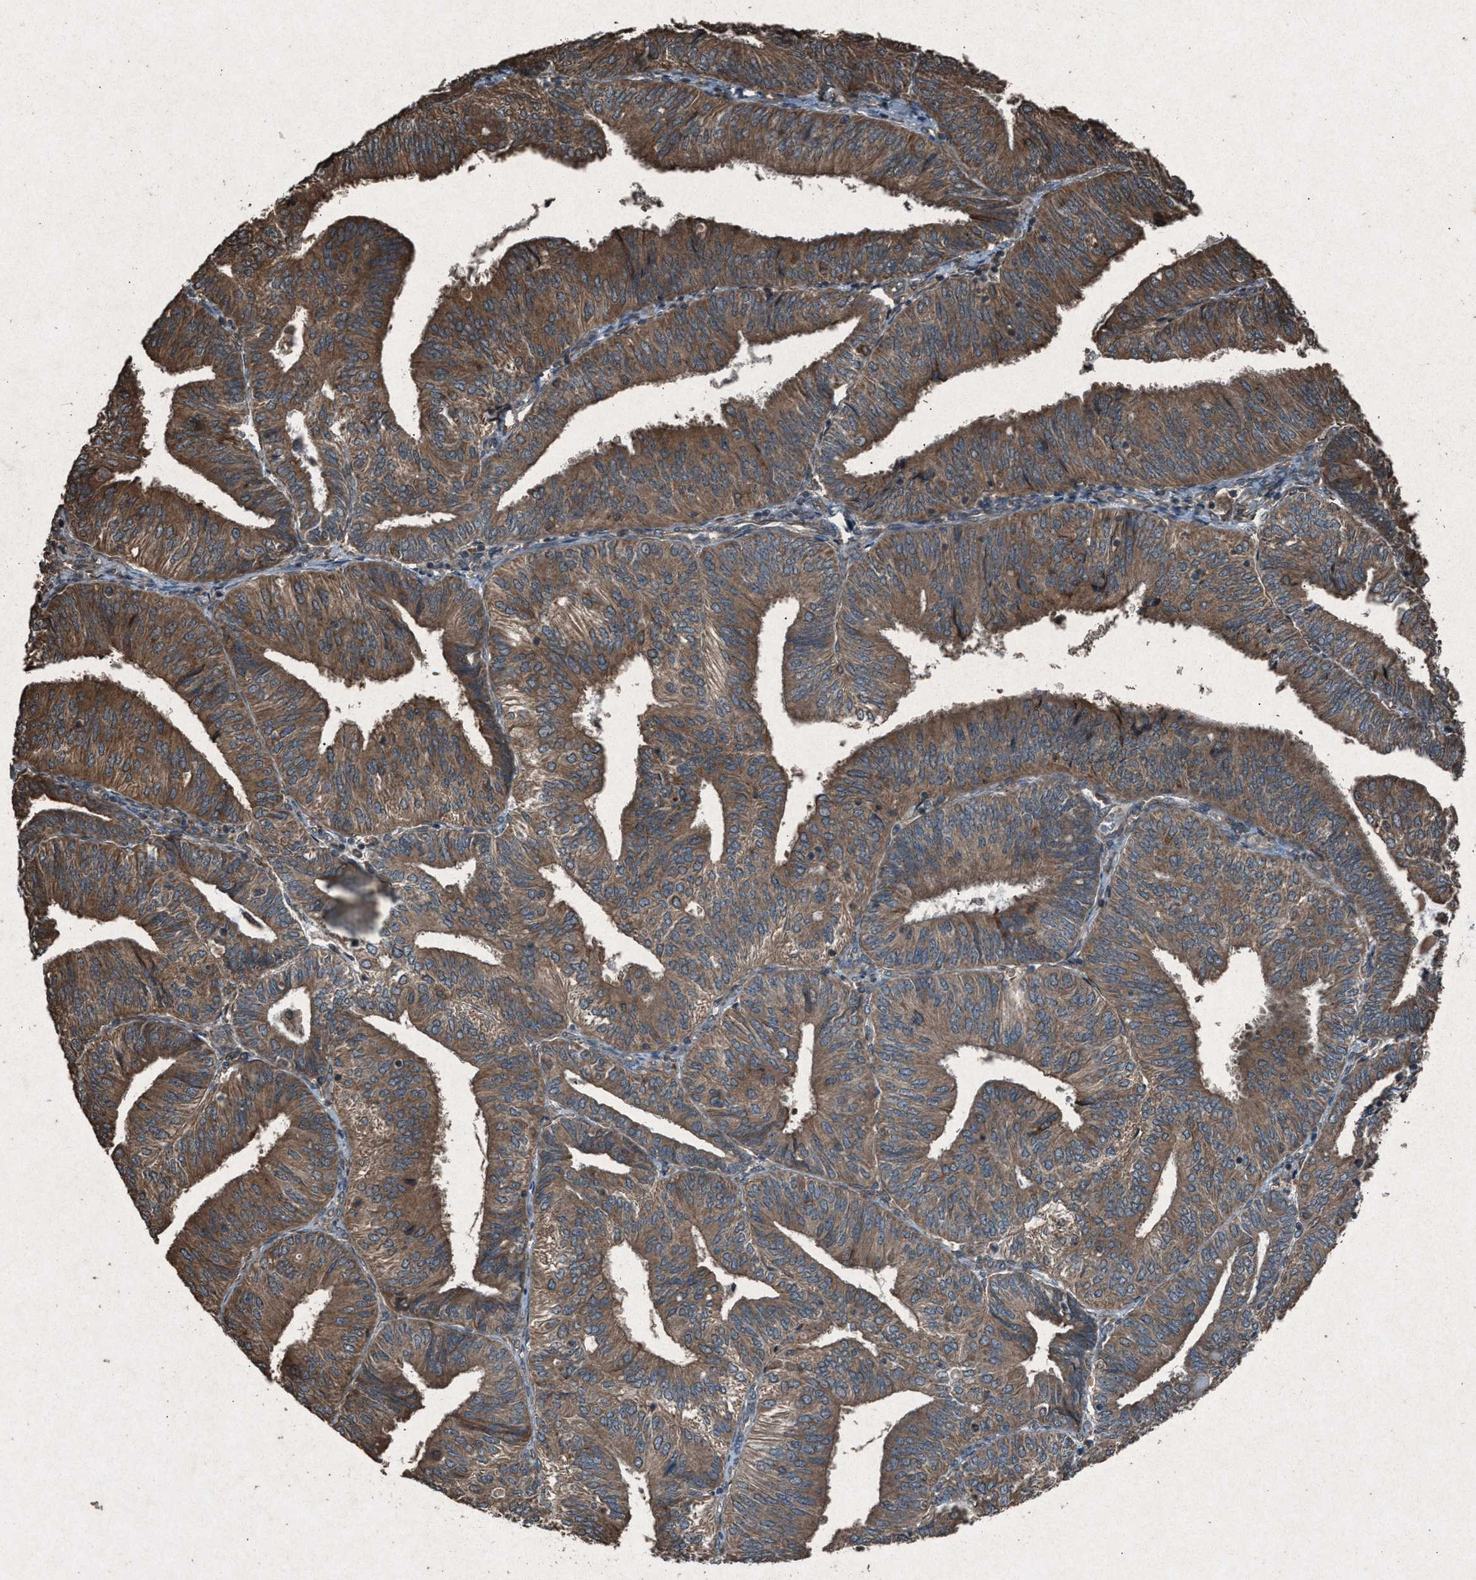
{"staining": {"intensity": "moderate", "quantity": ">75%", "location": "cytoplasmic/membranous"}, "tissue": "endometrial cancer", "cell_type": "Tumor cells", "image_type": "cancer", "snomed": [{"axis": "morphology", "description": "Adenocarcinoma, NOS"}, {"axis": "topography", "description": "Endometrium"}], "caption": "Protein expression by IHC exhibits moderate cytoplasmic/membranous expression in about >75% of tumor cells in adenocarcinoma (endometrial).", "gene": "CALR", "patient": {"sex": "female", "age": 58}}